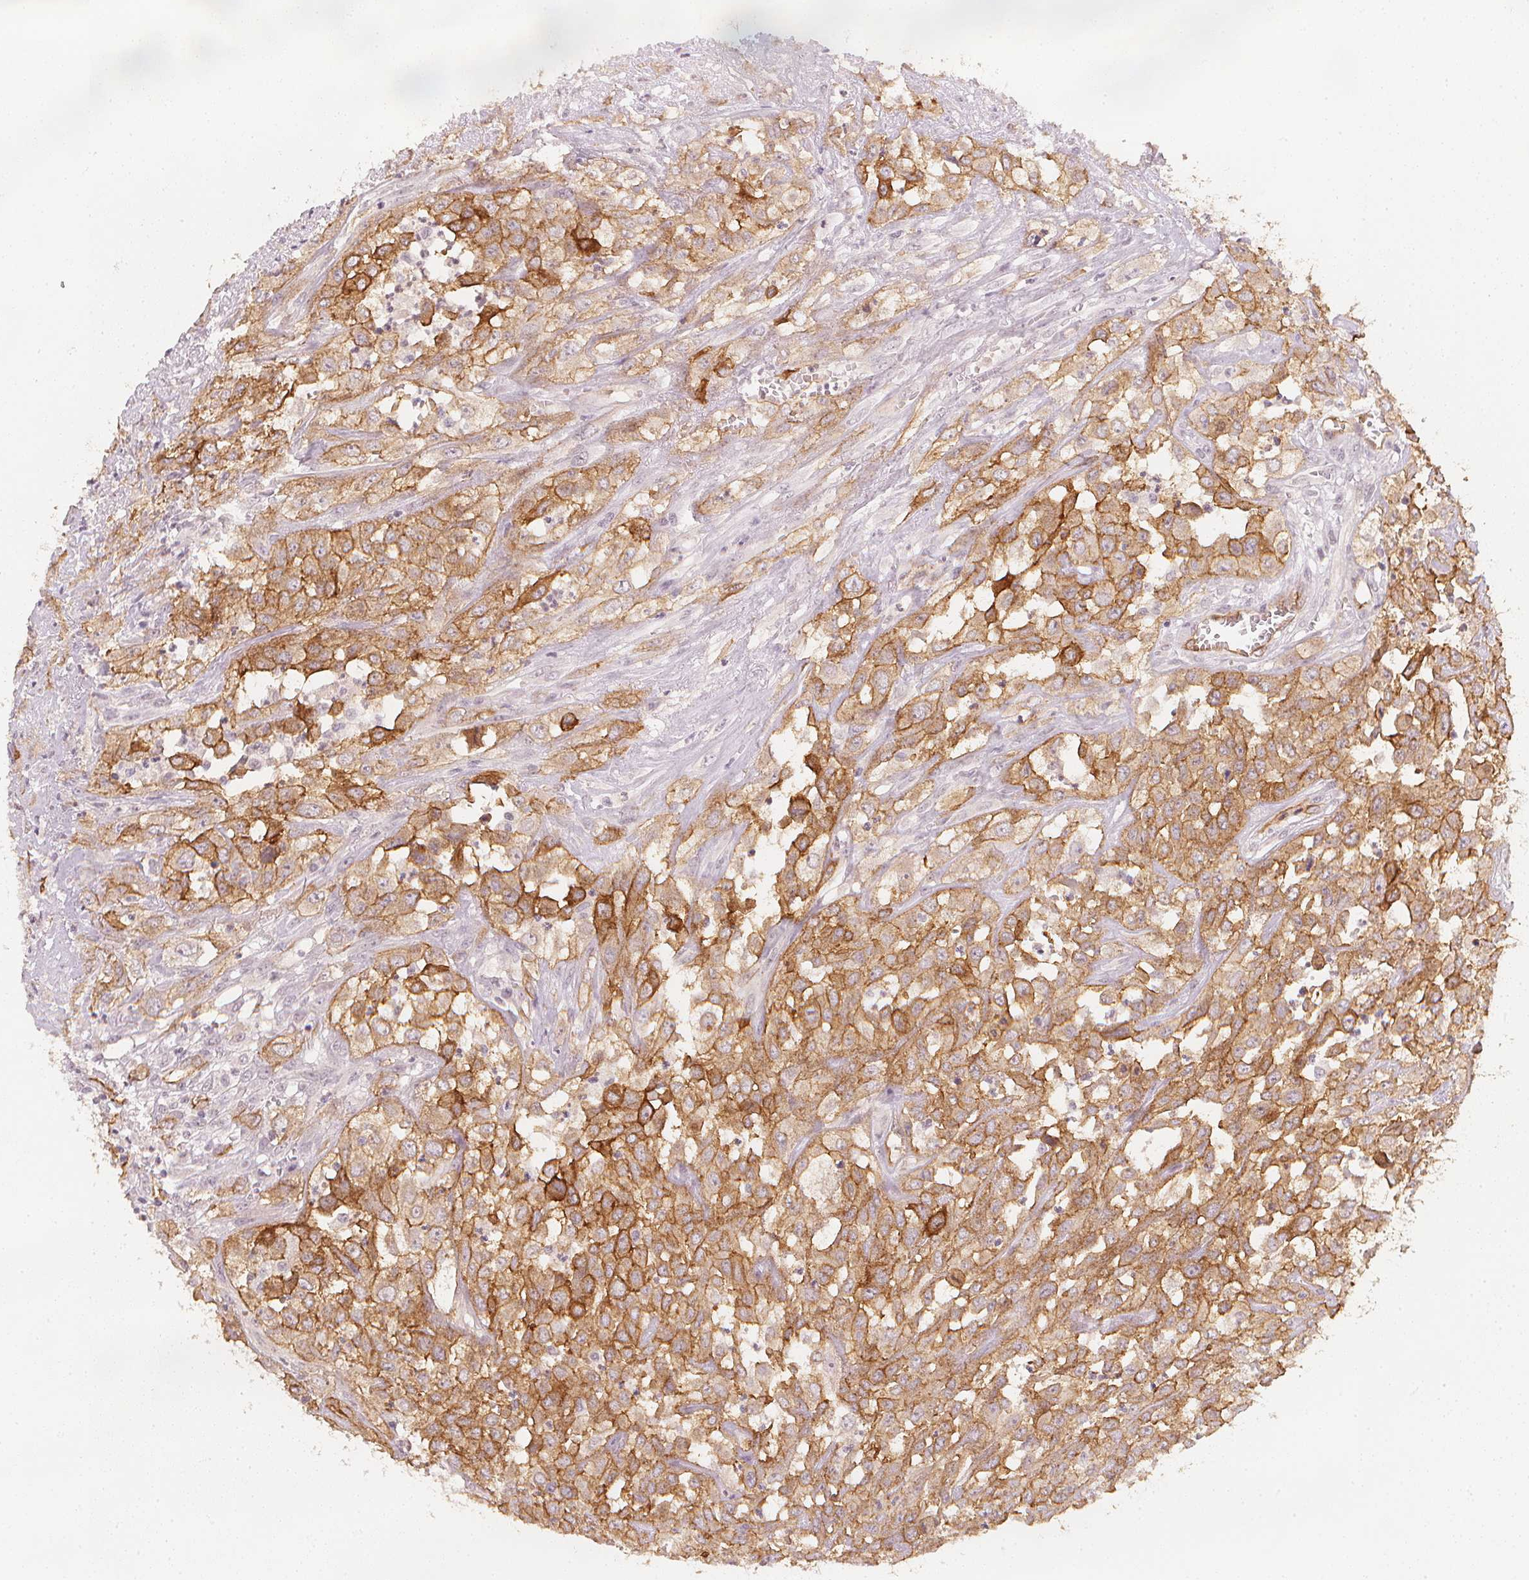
{"staining": {"intensity": "moderate", "quantity": ">75%", "location": "cytoplasmic/membranous"}, "tissue": "urothelial cancer", "cell_type": "Tumor cells", "image_type": "cancer", "snomed": [{"axis": "morphology", "description": "Urothelial carcinoma, High grade"}, {"axis": "topography", "description": "Urinary bladder"}], "caption": "The image exhibits a brown stain indicating the presence of a protein in the cytoplasmic/membranous of tumor cells in urothelial cancer.", "gene": "CIB1", "patient": {"sex": "male", "age": 67}}